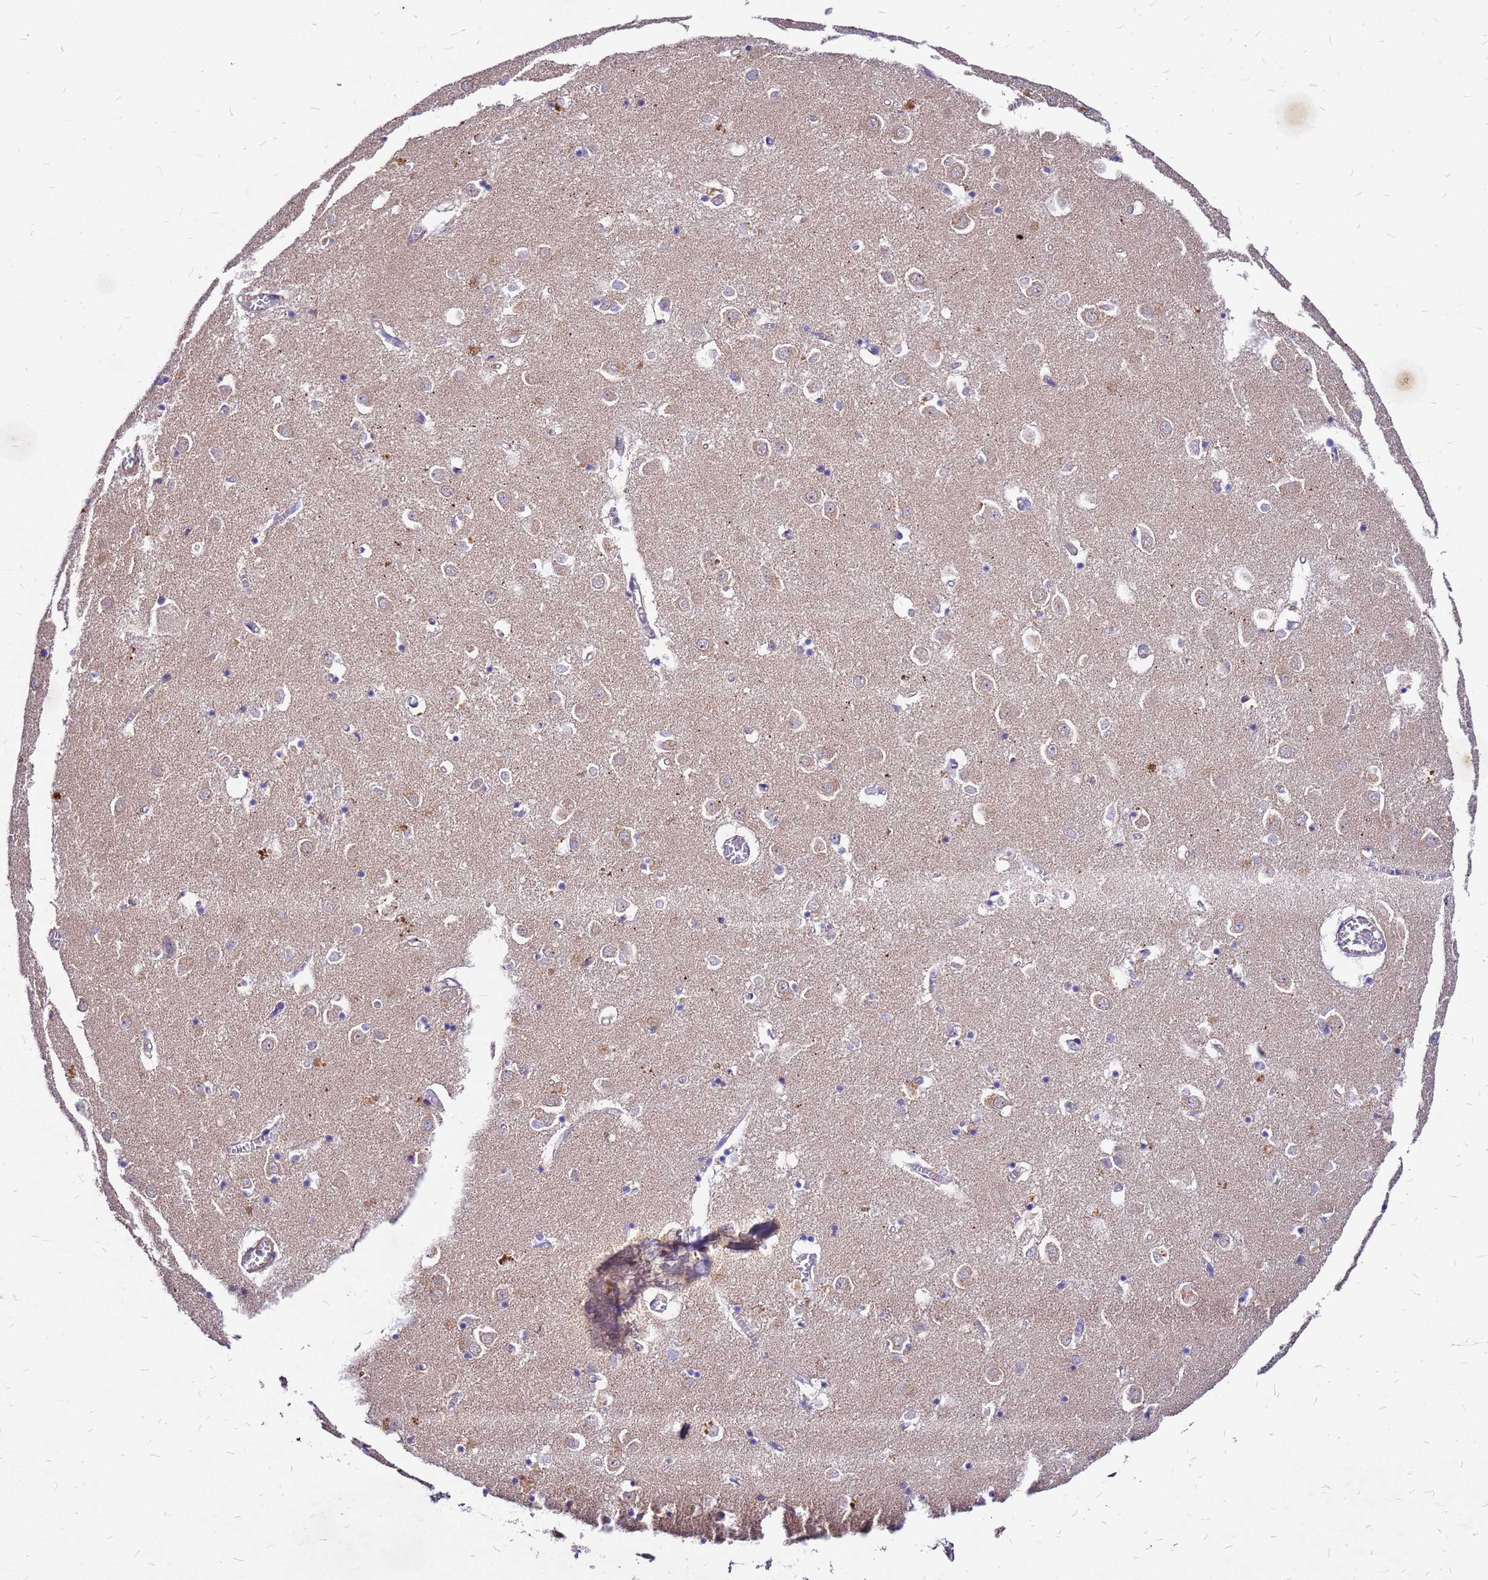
{"staining": {"intensity": "weak", "quantity": "<25%", "location": "cytoplasmic/membranous"}, "tissue": "caudate", "cell_type": "Glial cells", "image_type": "normal", "snomed": [{"axis": "morphology", "description": "Normal tissue, NOS"}, {"axis": "topography", "description": "Lateral ventricle wall"}], "caption": "Immunohistochemistry micrograph of normal caudate: human caudate stained with DAB (3,3'-diaminobenzidine) exhibits no significant protein staining in glial cells.", "gene": "DUSP23", "patient": {"sex": "male", "age": 70}}